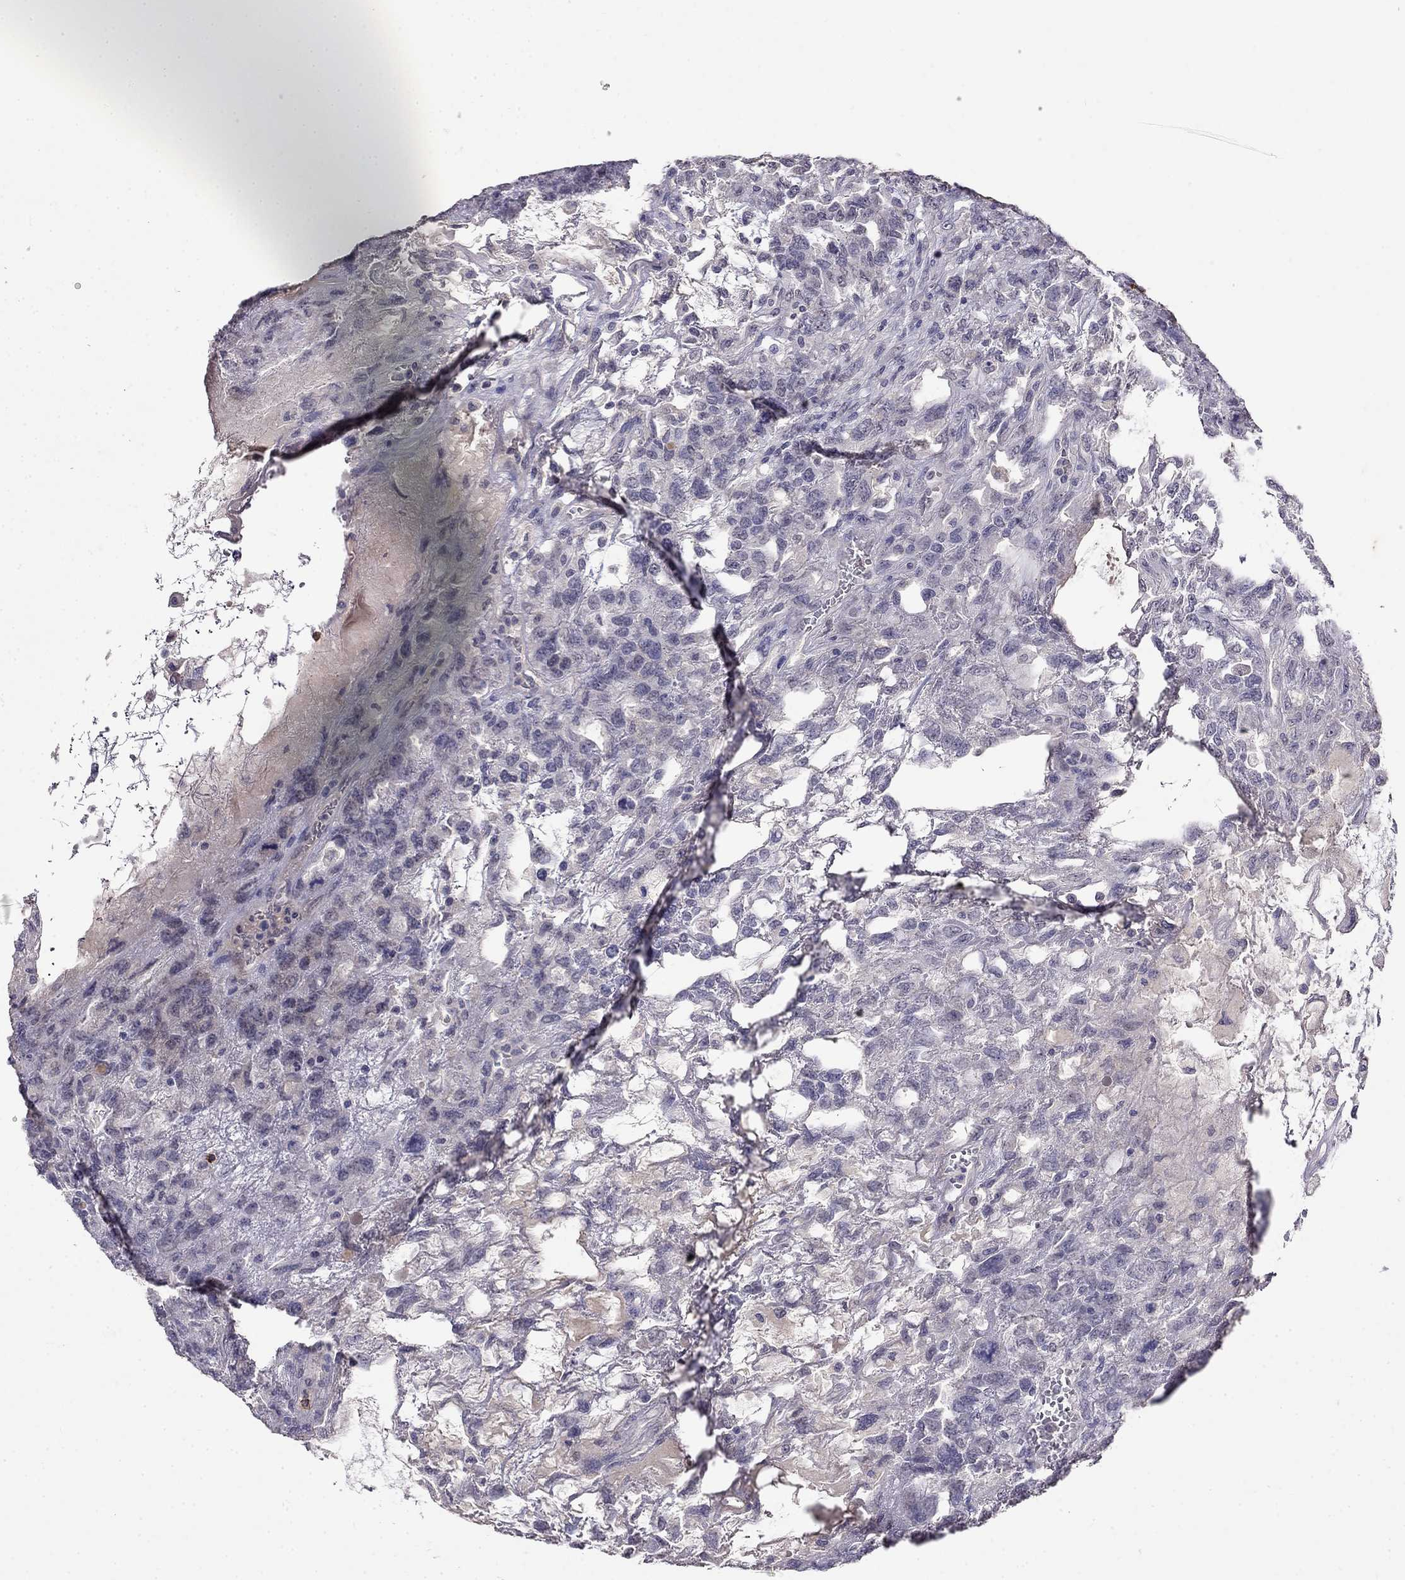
{"staining": {"intensity": "negative", "quantity": "none", "location": "none"}, "tissue": "testis cancer", "cell_type": "Tumor cells", "image_type": "cancer", "snomed": [{"axis": "morphology", "description": "Seminoma, NOS"}, {"axis": "topography", "description": "Testis"}], "caption": "This is a photomicrograph of immunohistochemistry staining of testis cancer, which shows no positivity in tumor cells. Nuclei are stained in blue.", "gene": "CD8B", "patient": {"sex": "male", "age": 52}}